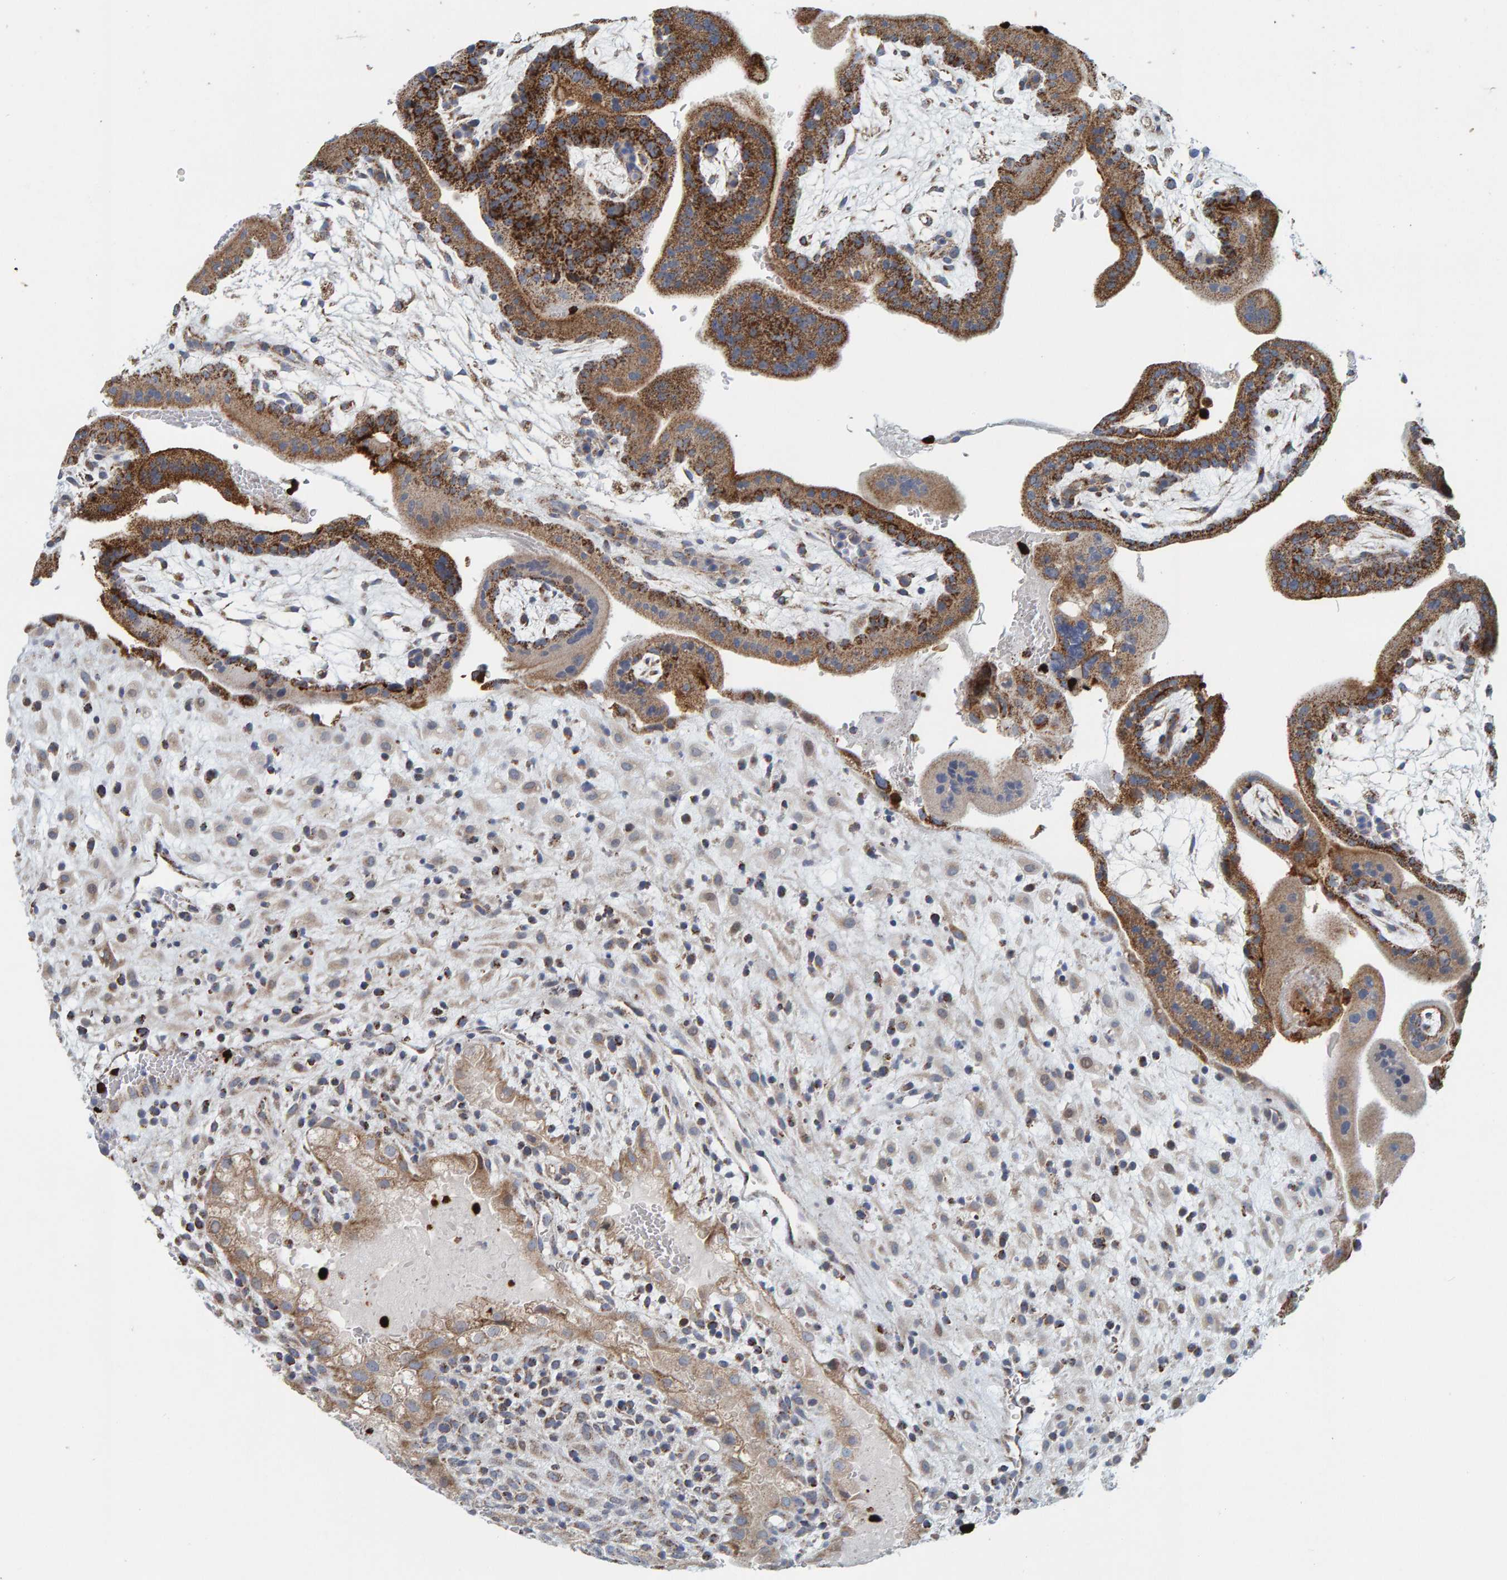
{"staining": {"intensity": "moderate", "quantity": ">75%", "location": "cytoplasmic/membranous"}, "tissue": "placenta", "cell_type": "Decidual cells", "image_type": "normal", "snomed": [{"axis": "morphology", "description": "Normal tissue, NOS"}, {"axis": "topography", "description": "Placenta"}], "caption": "About >75% of decidual cells in normal human placenta show moderate cytoplasmic/membranous protein staining as visualized by brown immunohistochemical staining.", "gene": "B9D1", "patient": {"sex": "female", "age": 35}}